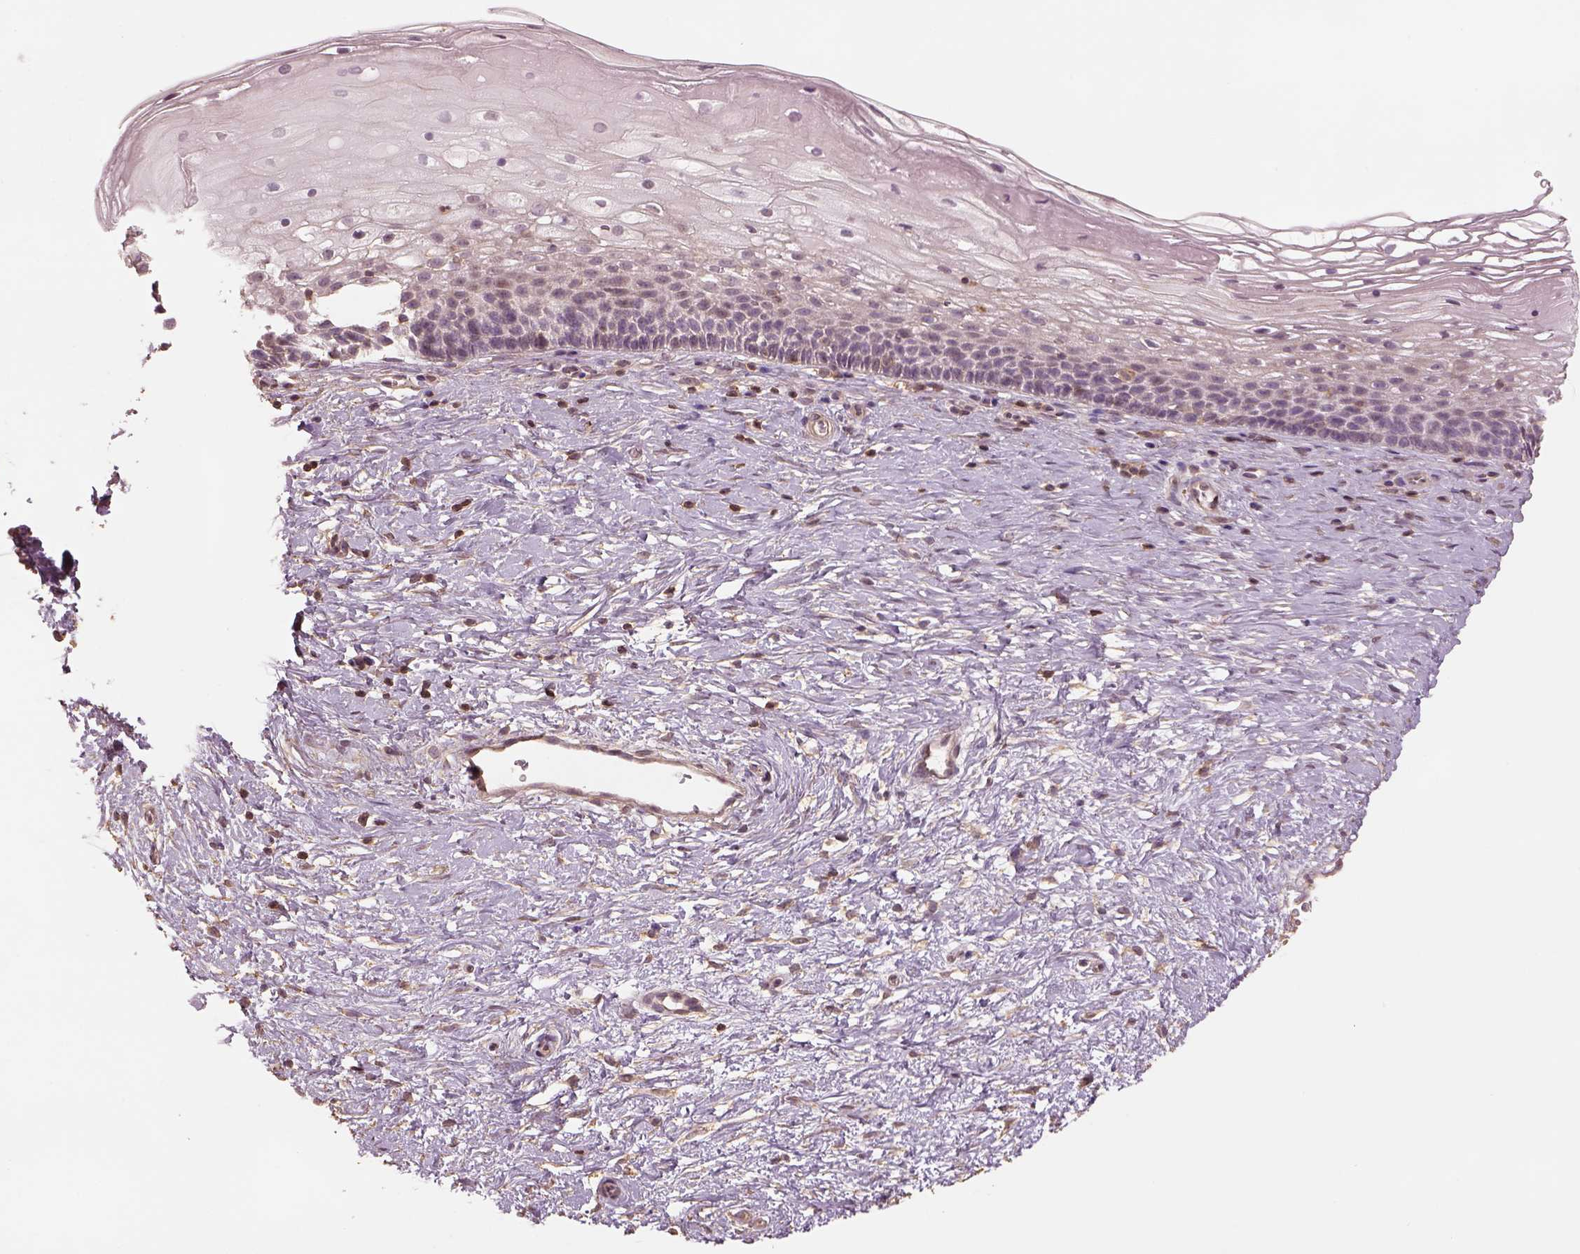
{"staining": {"intensity": "negative", "quantity": "none", "location": "none"}, "tissue": "cervix", "cell_type": "Glandular cells", "image_type": "normal", "snomed": [{"axis": "morphology", "description": "Normal tissue, NOS"}, {"axis": "topography", "description": "Cervix"}], "caption": "DAB (3,3'-diaminobenzidine) immunohistochemical staining of normal cervix displays no significant positivity in glandular cells. (DAB (3,3'-diaminobenzidine) immunohistochemistry (IHC) visualized using brightfield microscopy, high magnification).", "gene": "LIN7A", "patient": {"sex": "female", "age": 34}}